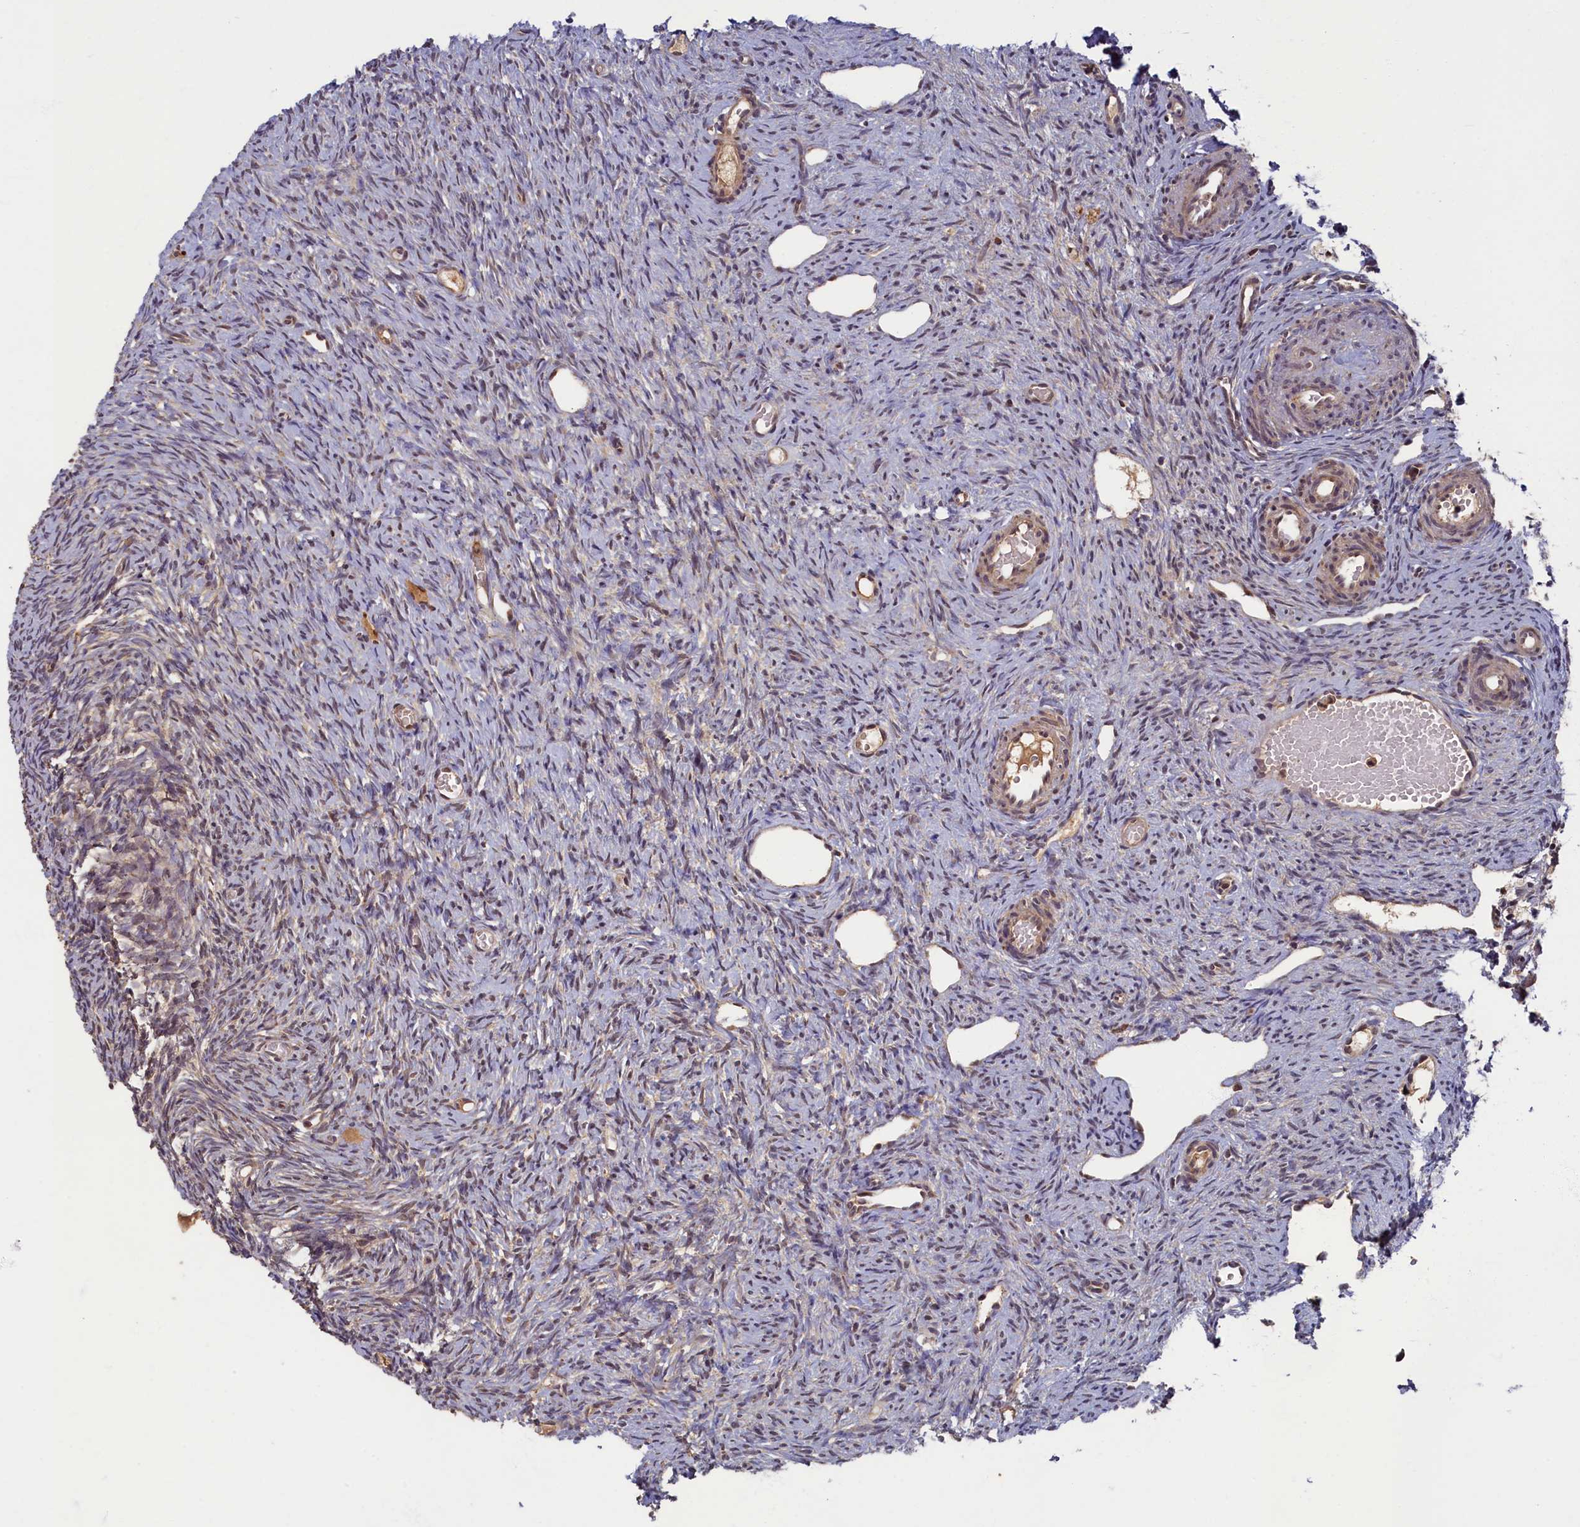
{"staining": {"intensity": "weak", "quantity": "25%-75%", "location": "cytoplasmic/membranous"}, "tissue": "ovary", "cell_type": "Ovarian stroma cells", "image_type": "normal", "snomed": [{"axis": "morphology", "description": "Normal tissue, NOS"}, {"axis": "topography", "description": "Ovary"}], "caption": "Human ovary stained with a protein marker displays weak staining in ovarian stroma cells.", "gene": "BRCA1", "patient": {"sex": "female", "age": 51}}